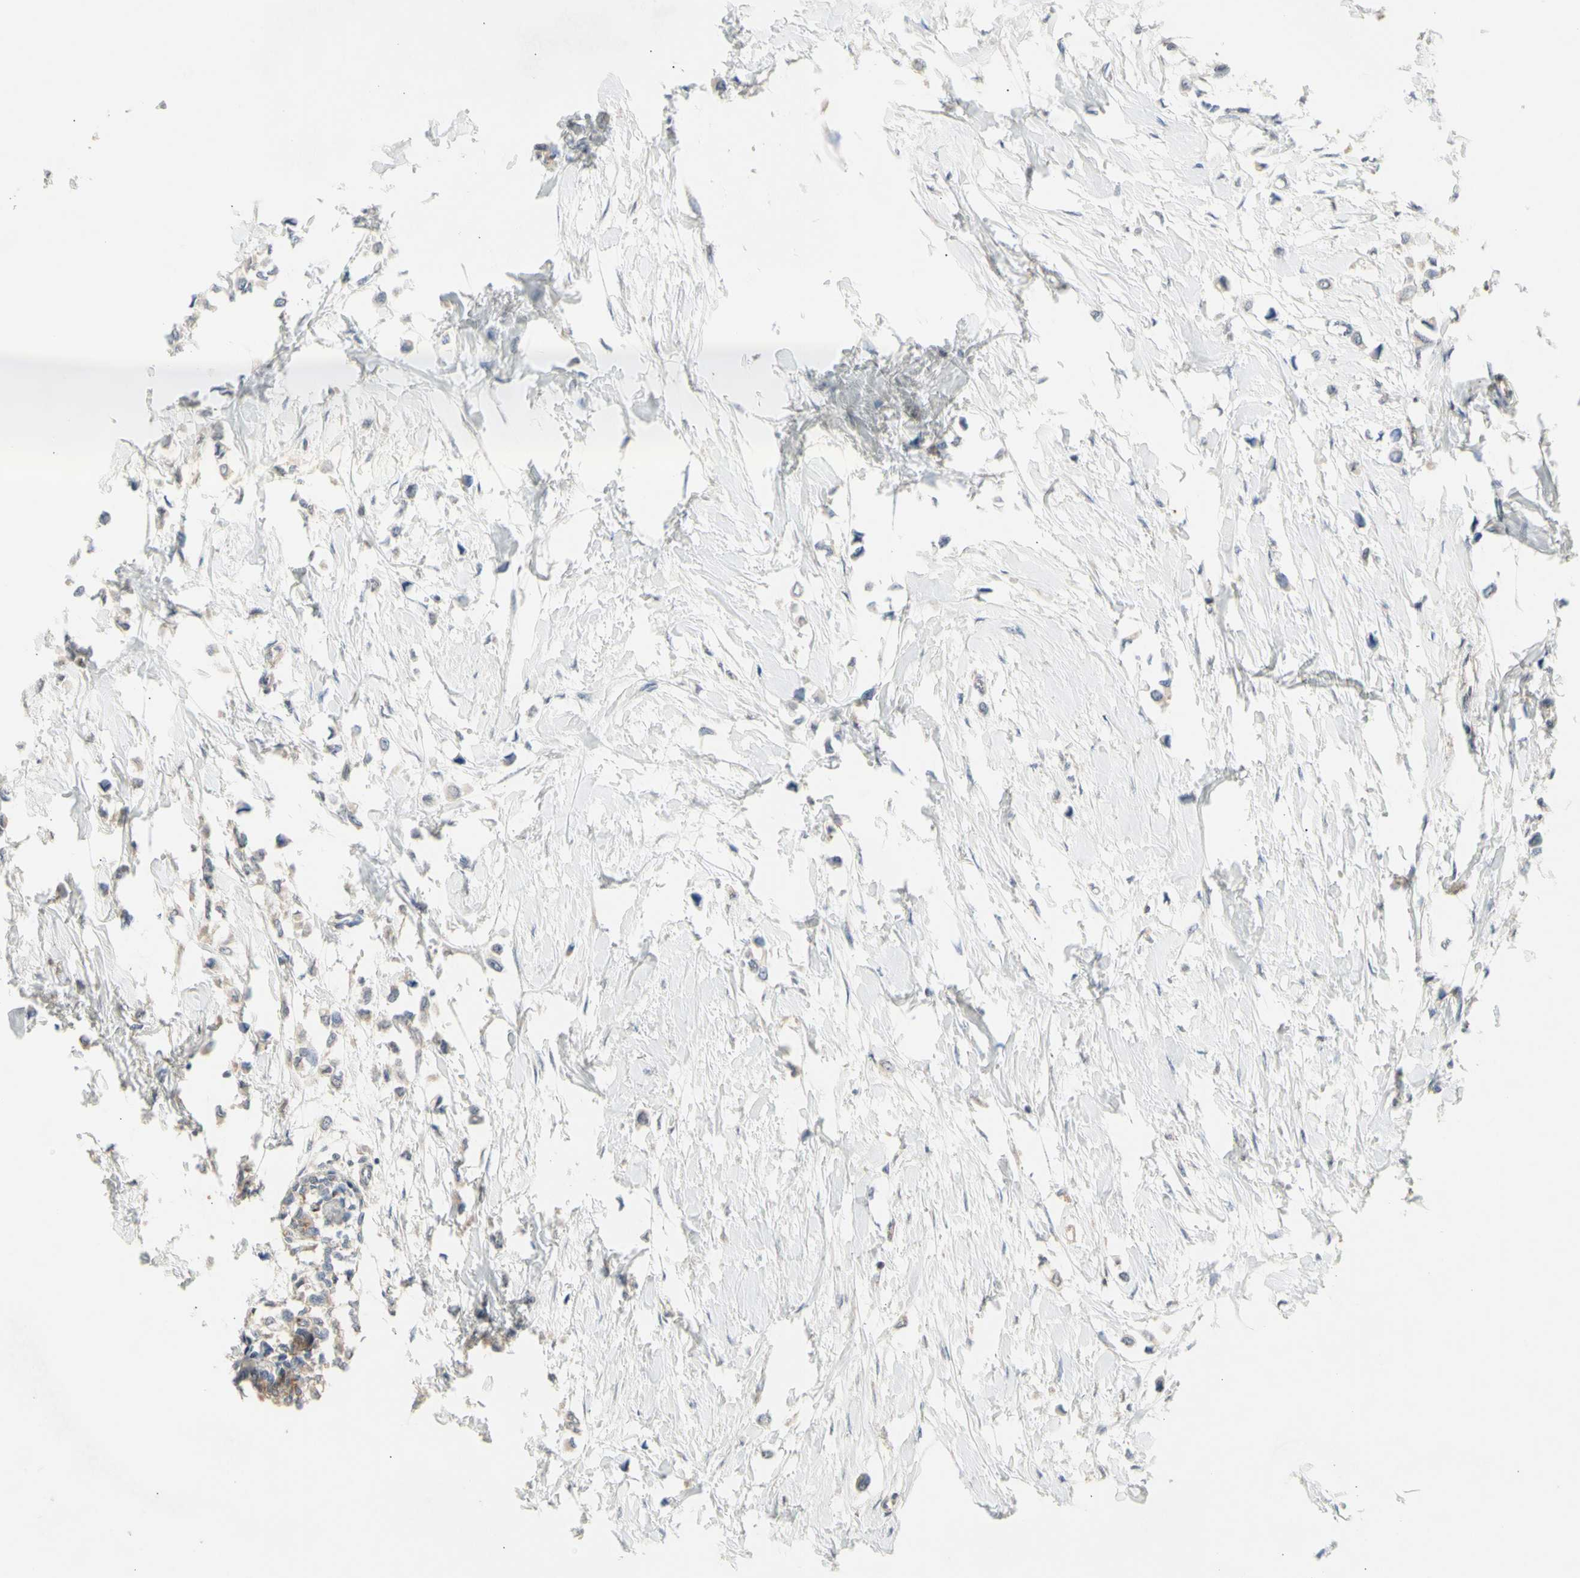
{"staining": {"intensity": "negative", "quantity": "none", "location": "none"}, "tissue": "breast cancer", "cell_type": "Tumor cells", "image_type": "cancer", "snomed": [{"axis": "morphology", "description": "Lobular carcinoma"}, {"axis": "topography", "description": "Breast"}], "caption": "Immunohistochemistry of human breast cancer displays no expression in tumor cells.", "gene": "NLRP1", "patient": {"sex": "female", "age": 51}}